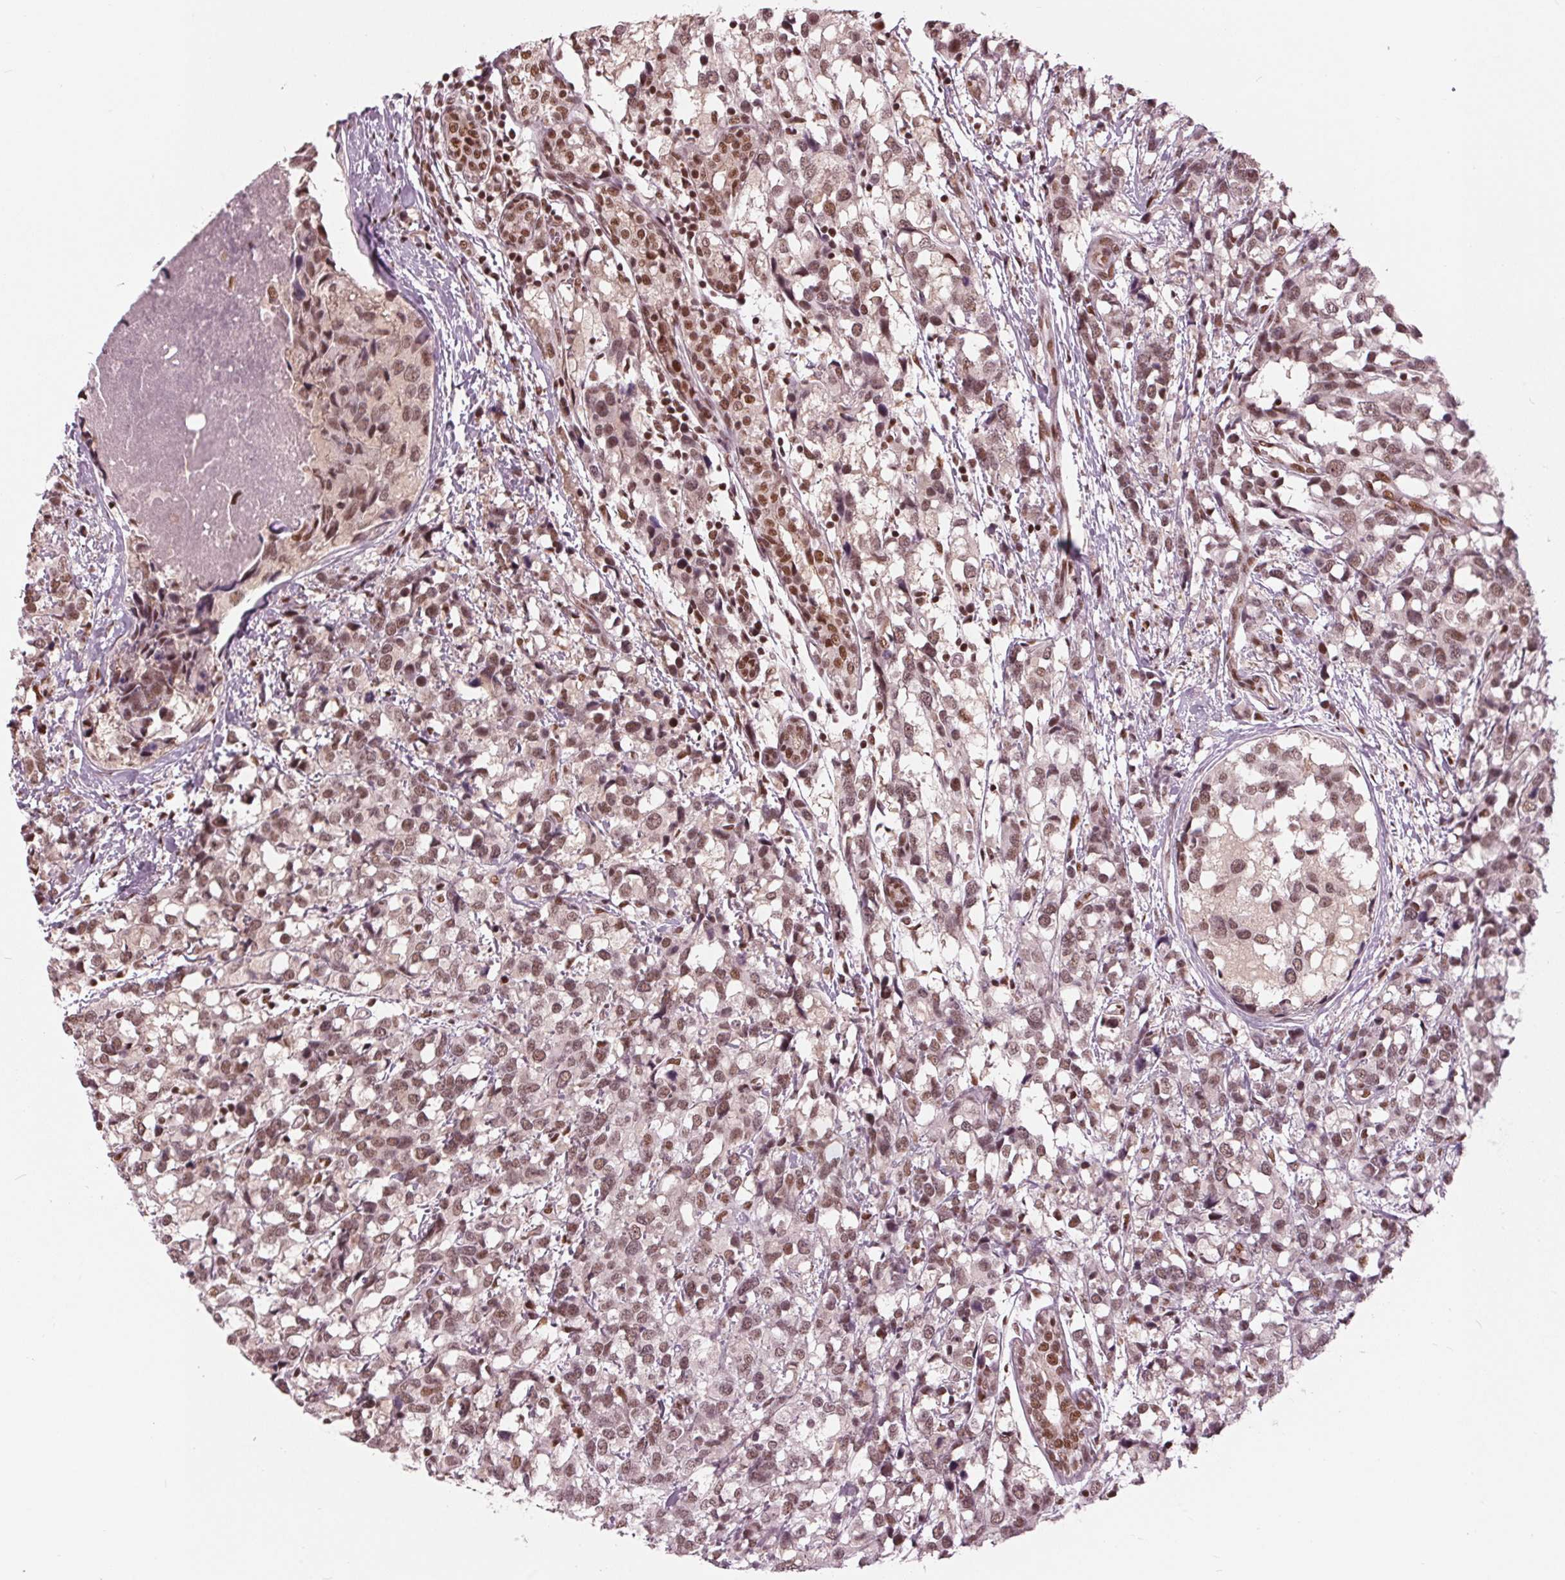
{"staining": {"intensity": "moderate", "quantity": ">75%", "location": "nuclear"}, "tissue": "breast cancer", "cell_type": "Tumor cells", "image_type": "cancer", "snomed": [{"axis": "morphology", "description": "Lobular carcinoma"}, {"axis": "topography", "description": "Breast"}], "caption": "Brown immunohistochemical staining in human breast cancer (lobular carcinoma) demonstrates moderate nuclear staining in approximately >75% of tumor cells.", "gene": "LSM2", "patient": {"sex": "female", "age": 59}}